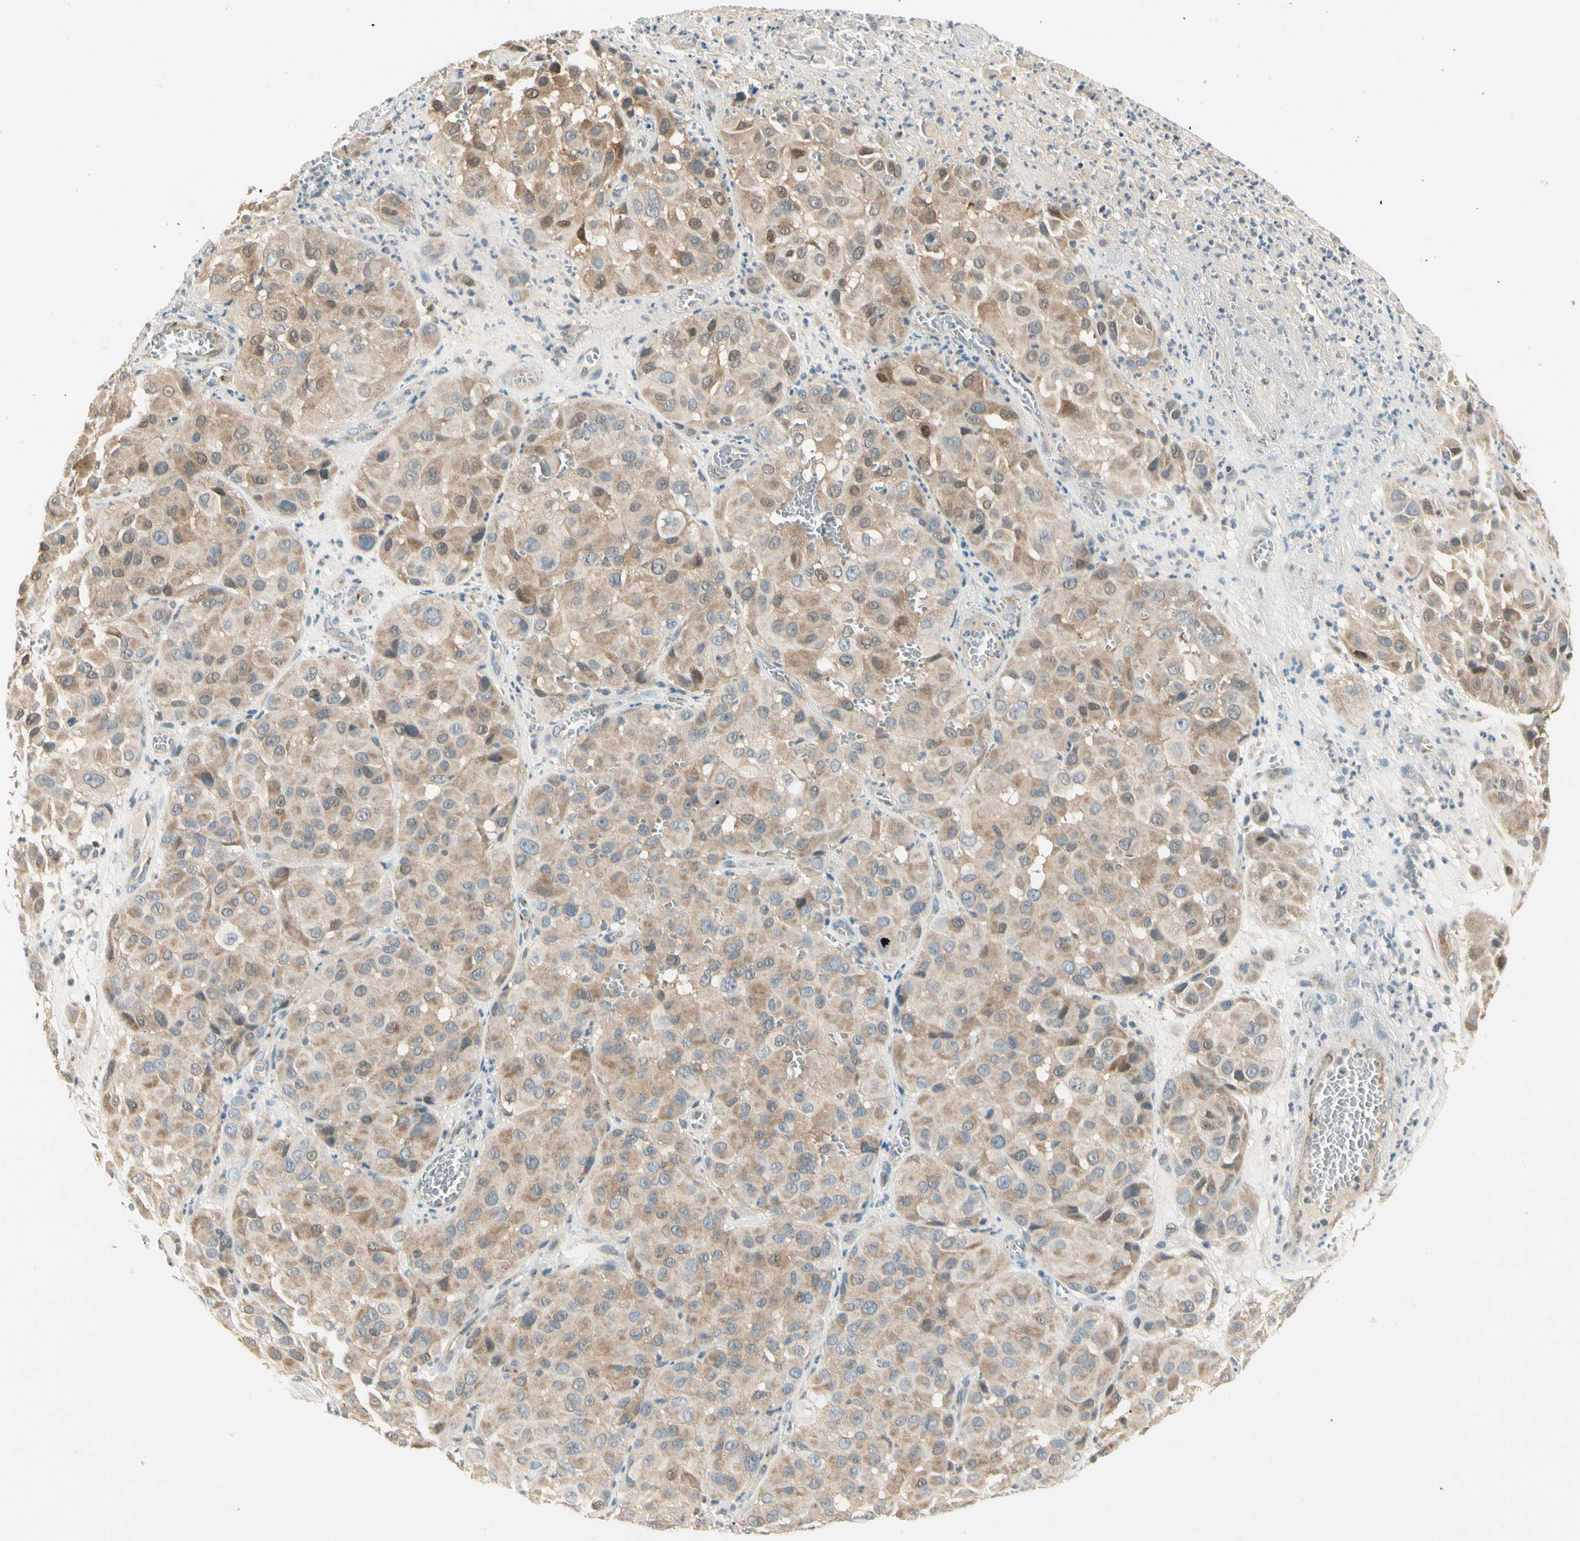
{"staining": {"intensity": "weak", "quantity": ">75%", "location": "cytoplasmic/membranous,nuclear"}, "tissue": "melanoma", "cell_type": "Tumor cells", "image_type": "cancer", "snomed": [{"axis": "morphology", "description": "Malignant melanoma, NOS"}, {"axis": "topography", "description": "Skin"}], "caption": "IHC of melanoma displays low levels of weak cytoplasmic/membranous and nuclear staining in about >75% of tumor cells.", "gene": "MANSC1", "patient": {"sex": "female", "age": 21}}